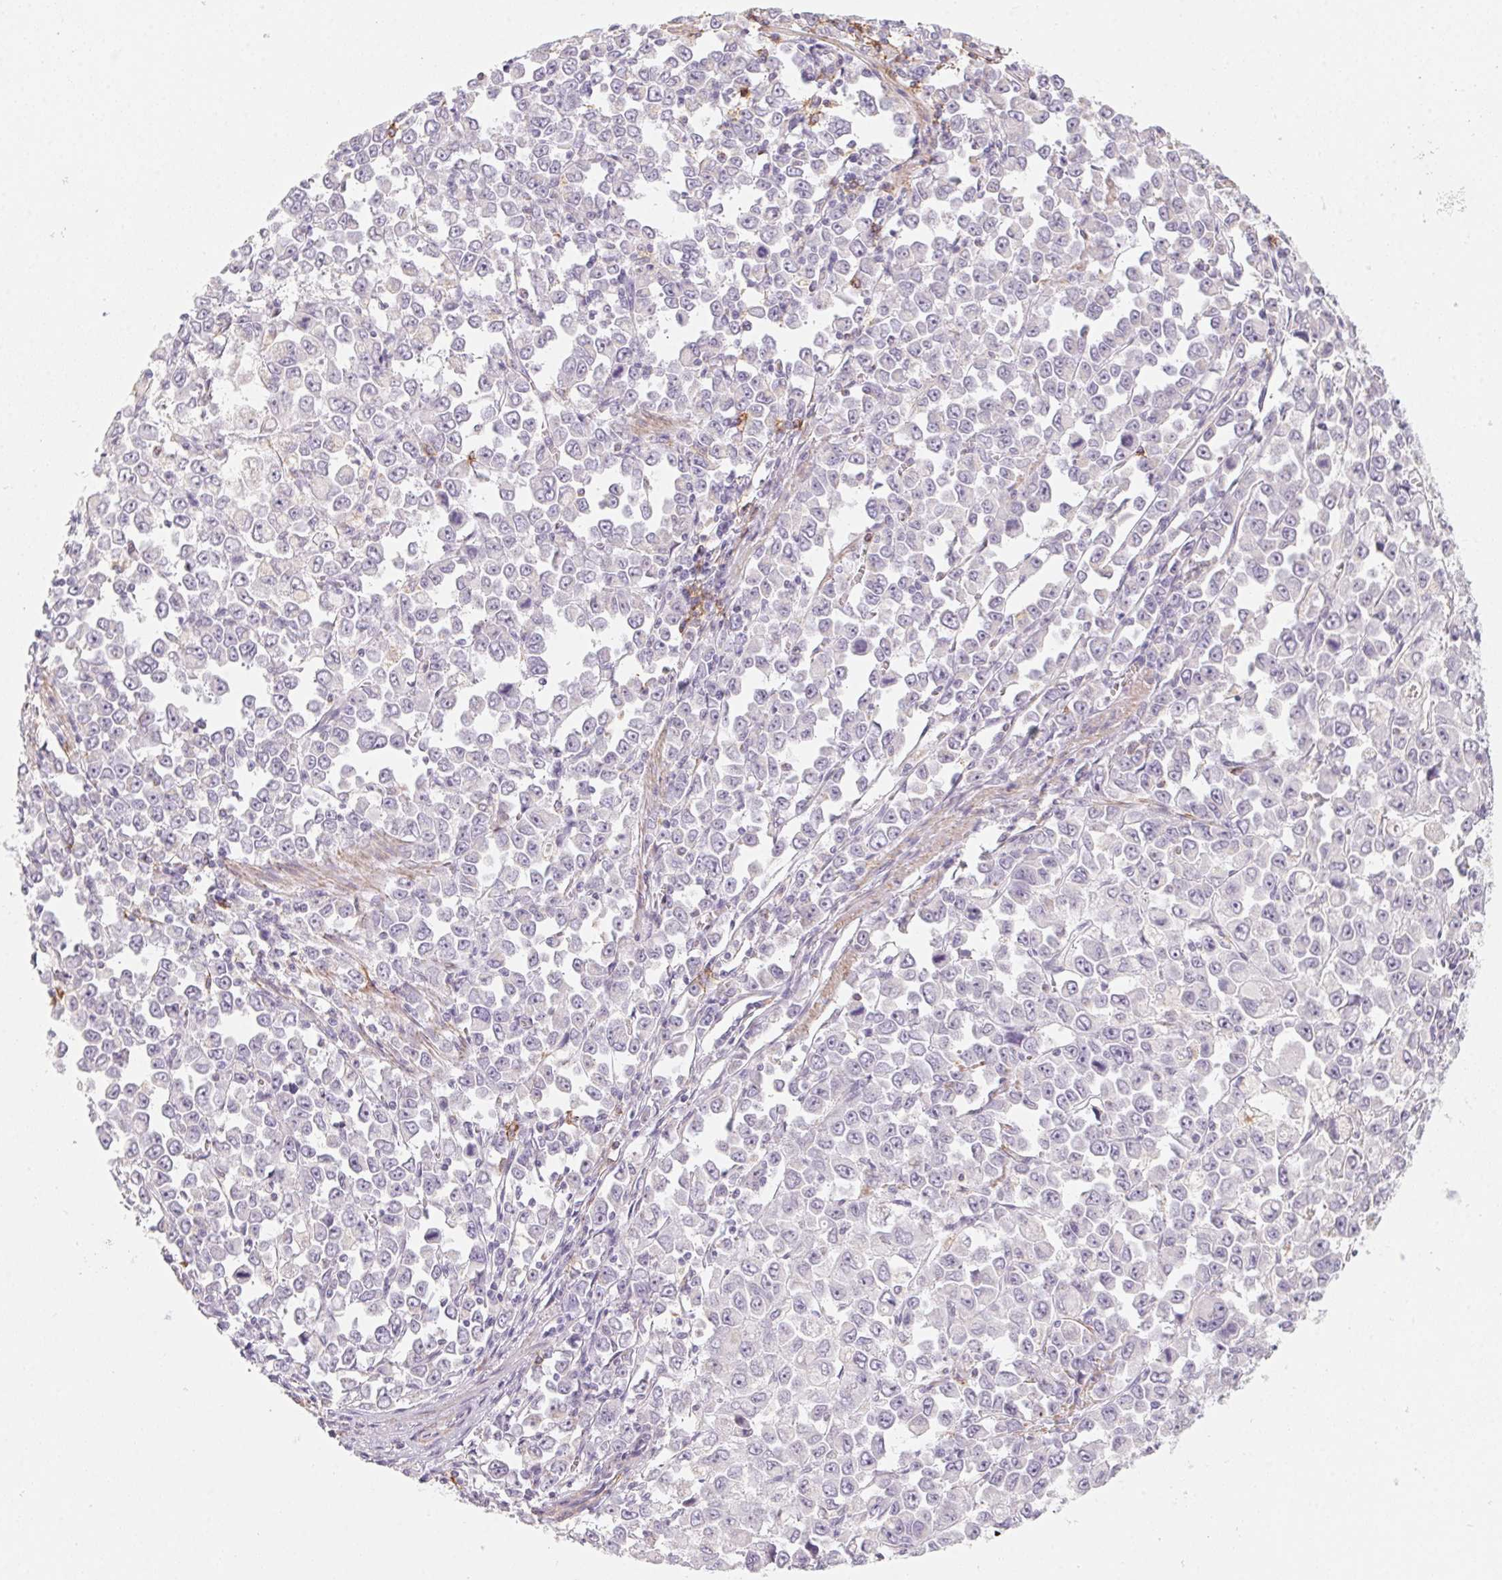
{"staining": {"intensity": "negative", "quantity": "none", "location": "none"}, "tissue": "stomach cancer", "cell_type": "Tumor cells", "image_type": "cancer", "snomed": [{"axis": "morphology", "description": "Adenocarcinoma, NOS"}, {"axis": "topography", "description": "Stomach, upper"}], "caption": "Immunohistochemistry (IHC) micrograph of human adenocarcinoma (stomach) stained for a protein (brown), which displays no staining in tumor cells.", "gene": "PRPH", "patient": {"sex": "male", "age": 70}}